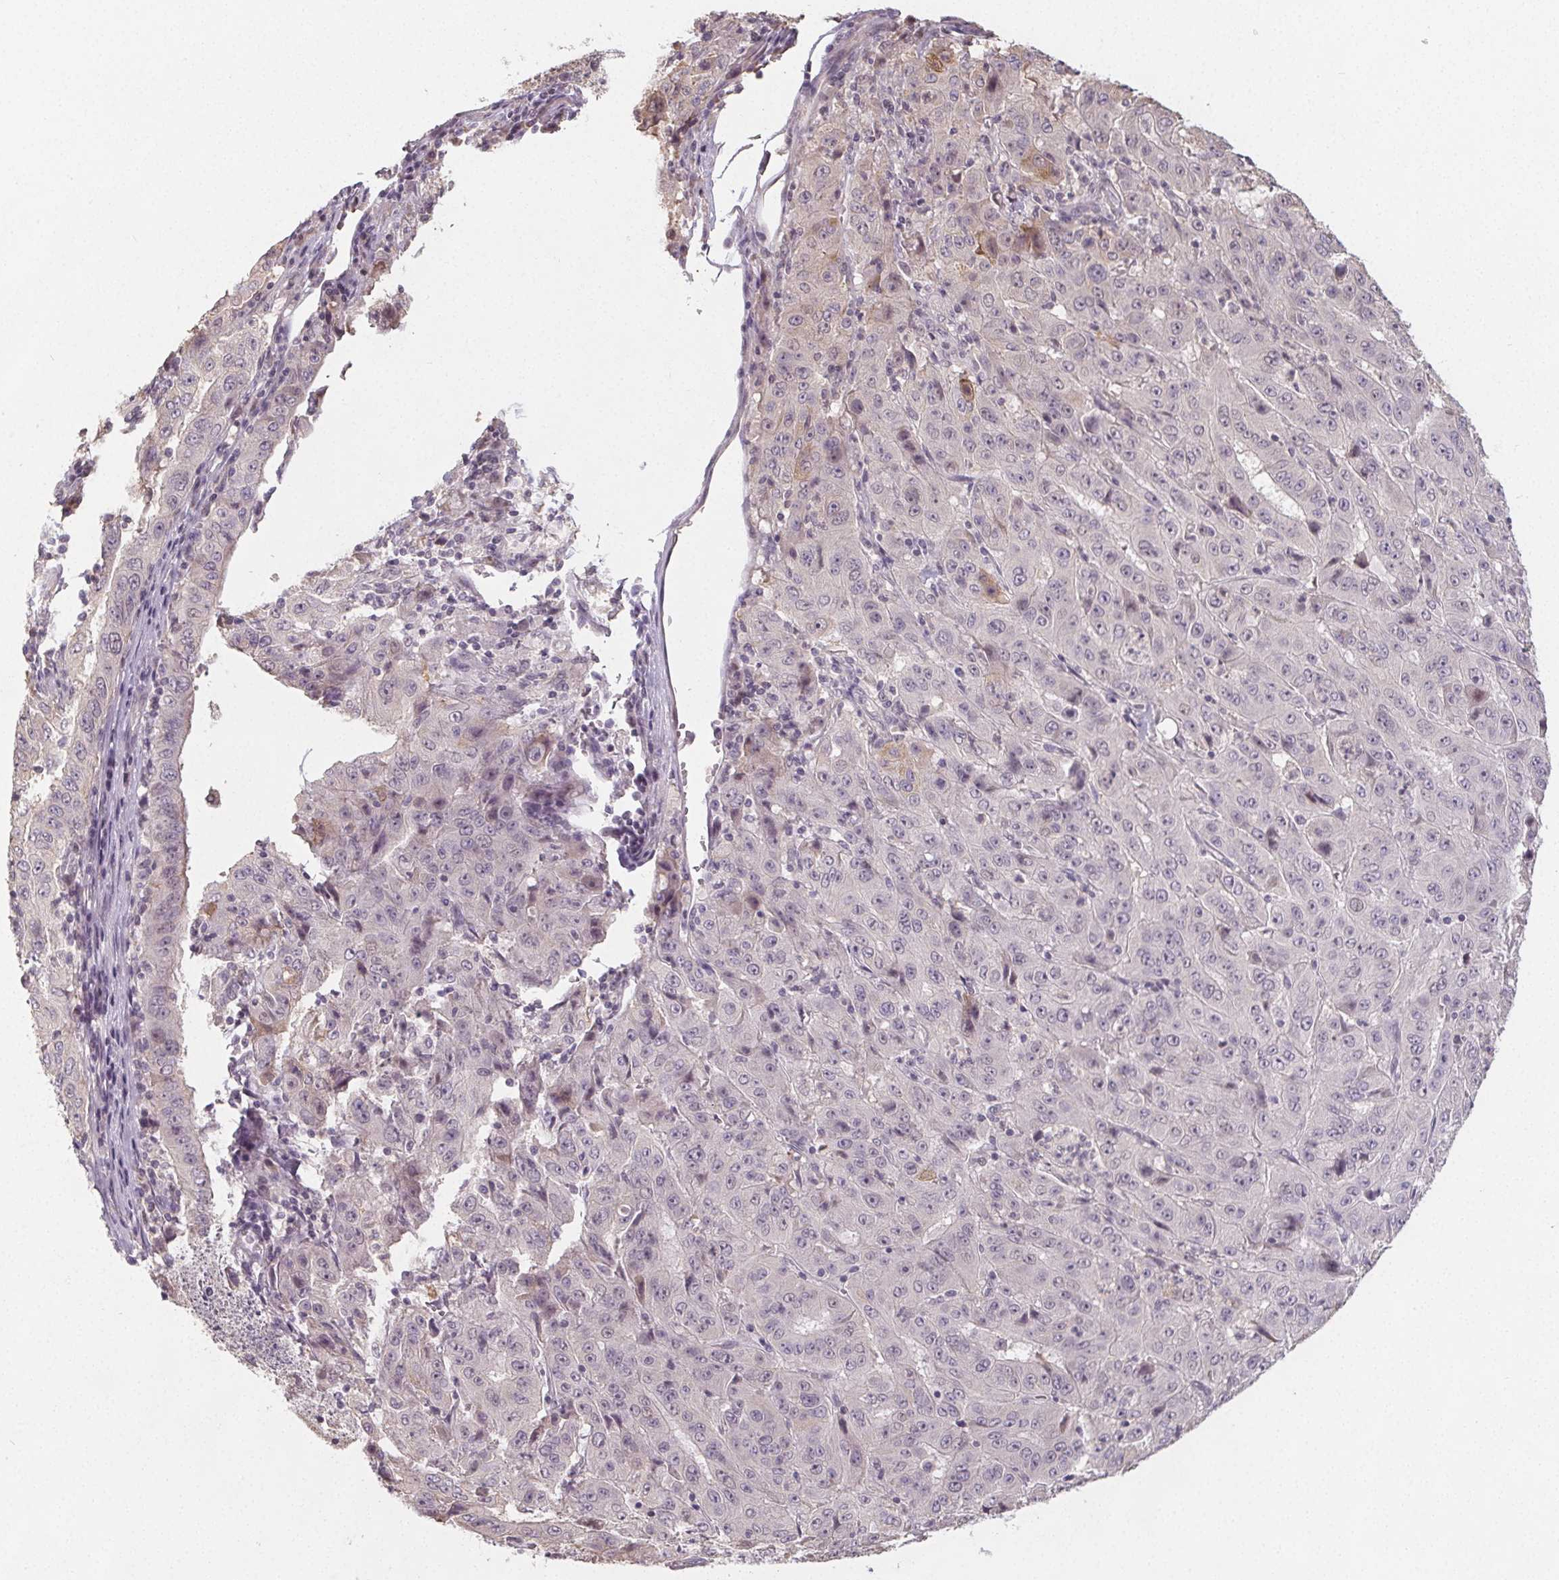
{"staining": {"intensity": "negative", "quantity": "none", "location": "none"}, "tissue": "pancreatic cancer", "cell_type": "Tumor cells", "image_type": "cancer", "snomed": [{"axis": "morphology", "description": "Adenocarcinoma, NOS"}, {"axis": "topography", "description": "Pancreas"}], "caption": "This is an IHC photomicrograph of adenocarcinoma (pancreatic). There is no staining in tumor cells.", "gene": "SLC26A2", "patient": {"sex": "male", "age": 63}}